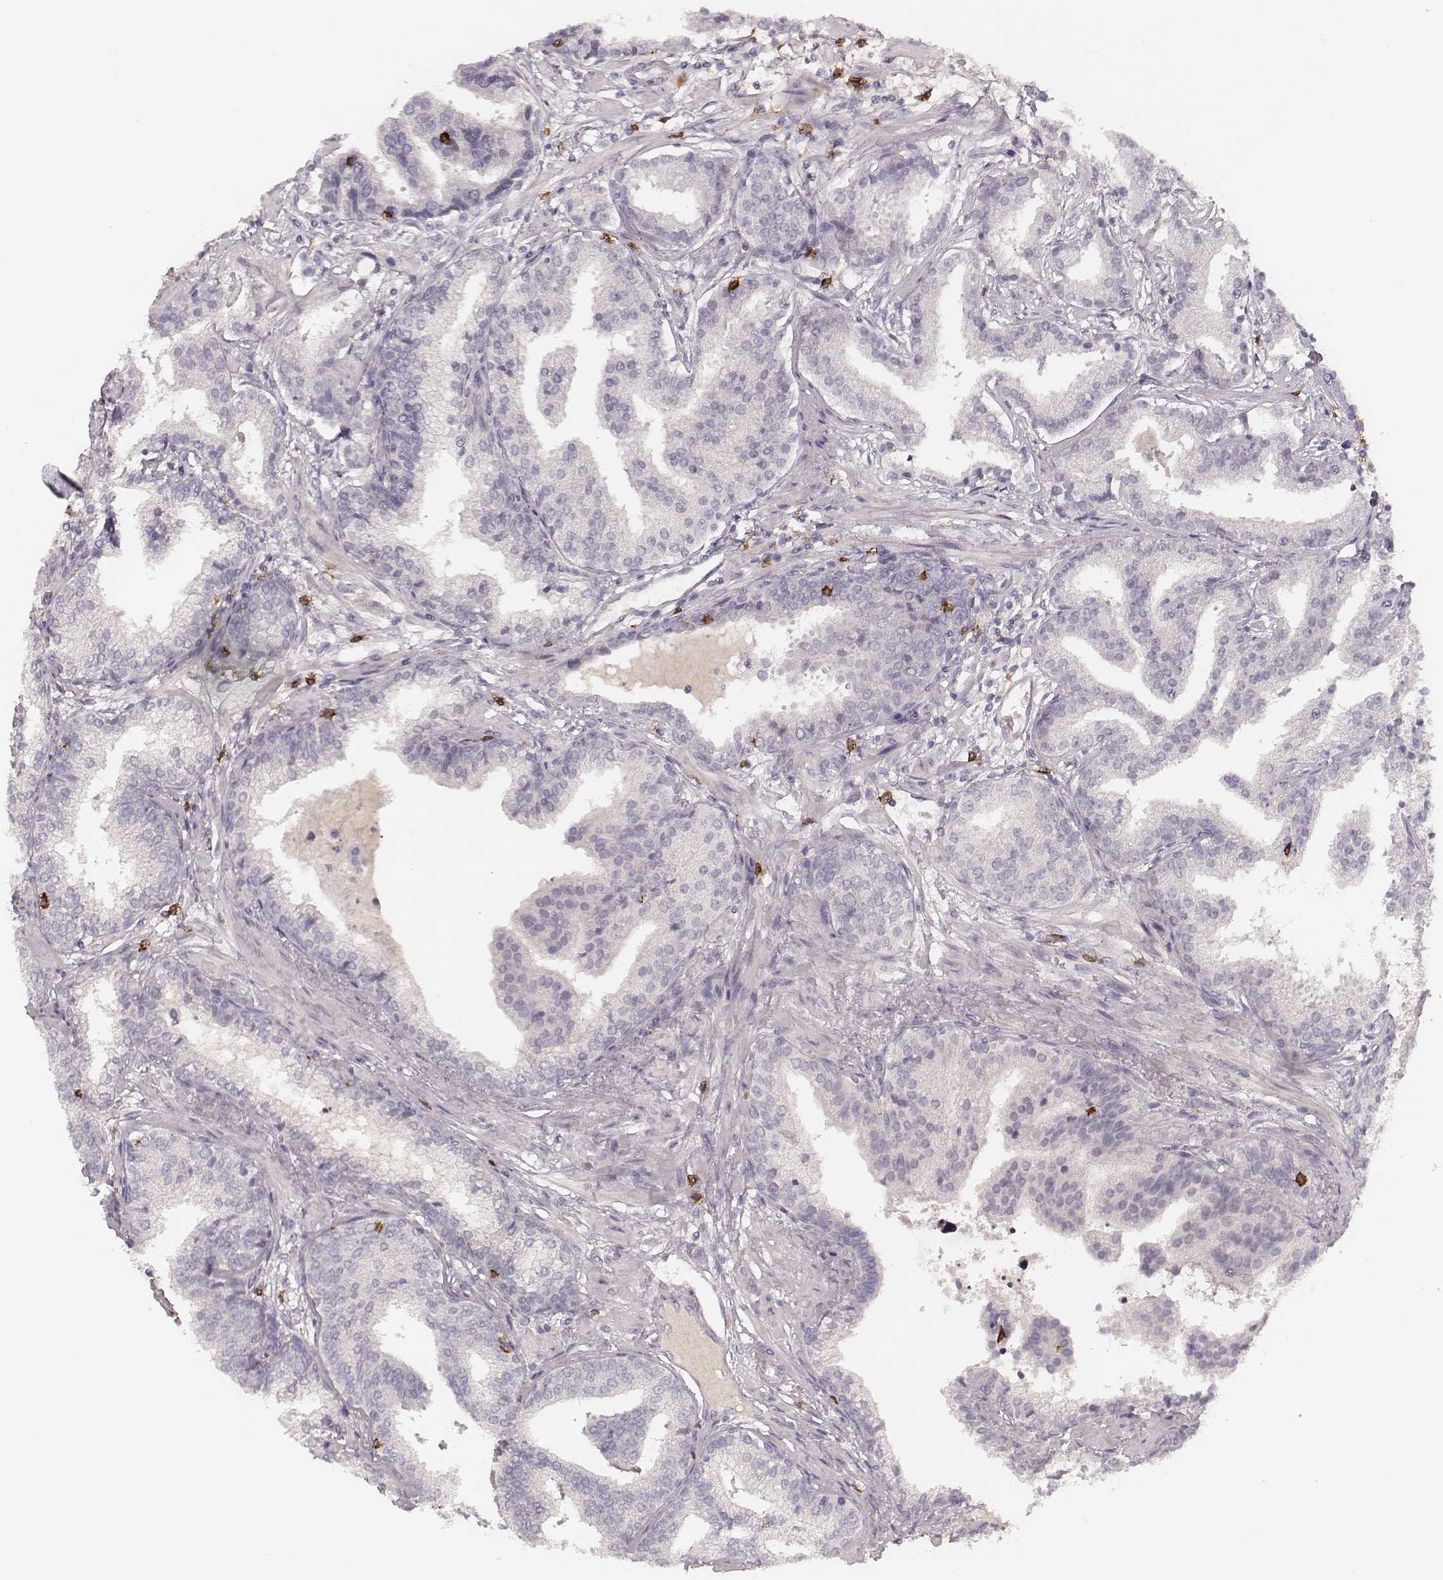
{"staining": {"intensity": "negative", "quantity": "none", "location": "none"}, "tissue": "prostate cancer", "cell_type": "Tumor cells", "image_type": "cancer", "snomed": [{"axis": "morphology", "description": "Adenocarcinoma, NOS"}, {"axis": "topography", "description": "Prostate"}], "caption": "IHC of human adenocarcinoma (prostate) exhibits no positivity in tumor cells. The staining is performed using DAB brown chromogen with nuclei counter-stained in using hematoxylin.", "gene": "CD8A", "patient": {"sex": "male", "age": 64}}